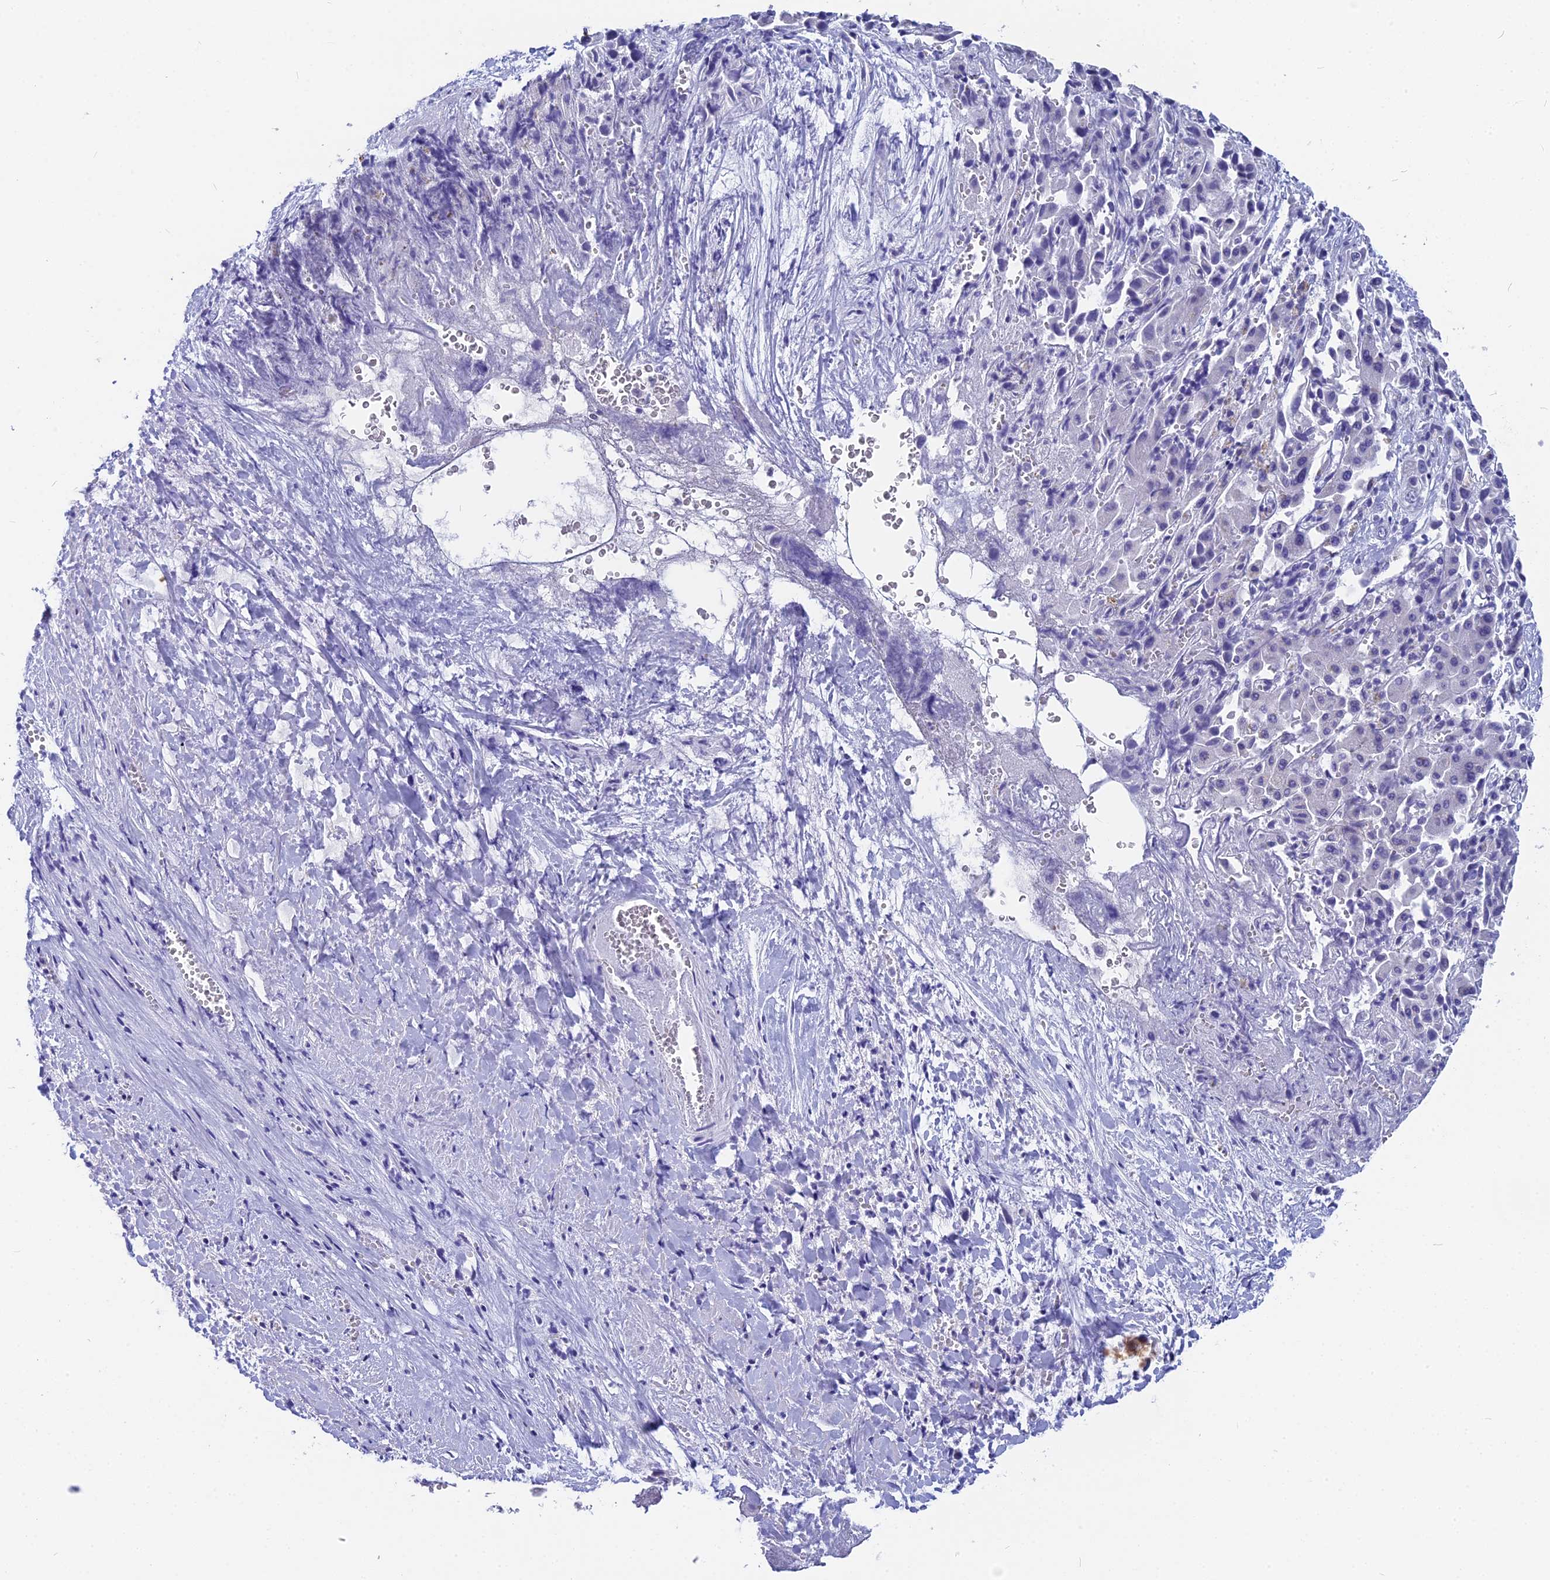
{"staining": {"intensity": "negative", "quantity": "none", "location": "none"}, "tissue": "liver cancer", "cell_type": "Tumor cells", "image_type": "cancer", "snomed": [{"axis": "morphology", "description": "Cholangiocarcinoma"}, {"axis": "topography", "description": "Liver"}], "caption": "DAB immunohistochemical staining of liver cancer reveals no significant positivity in tumor cells.", "gene": "NSA2", "patient": {"sex": "female", "age": 52}}